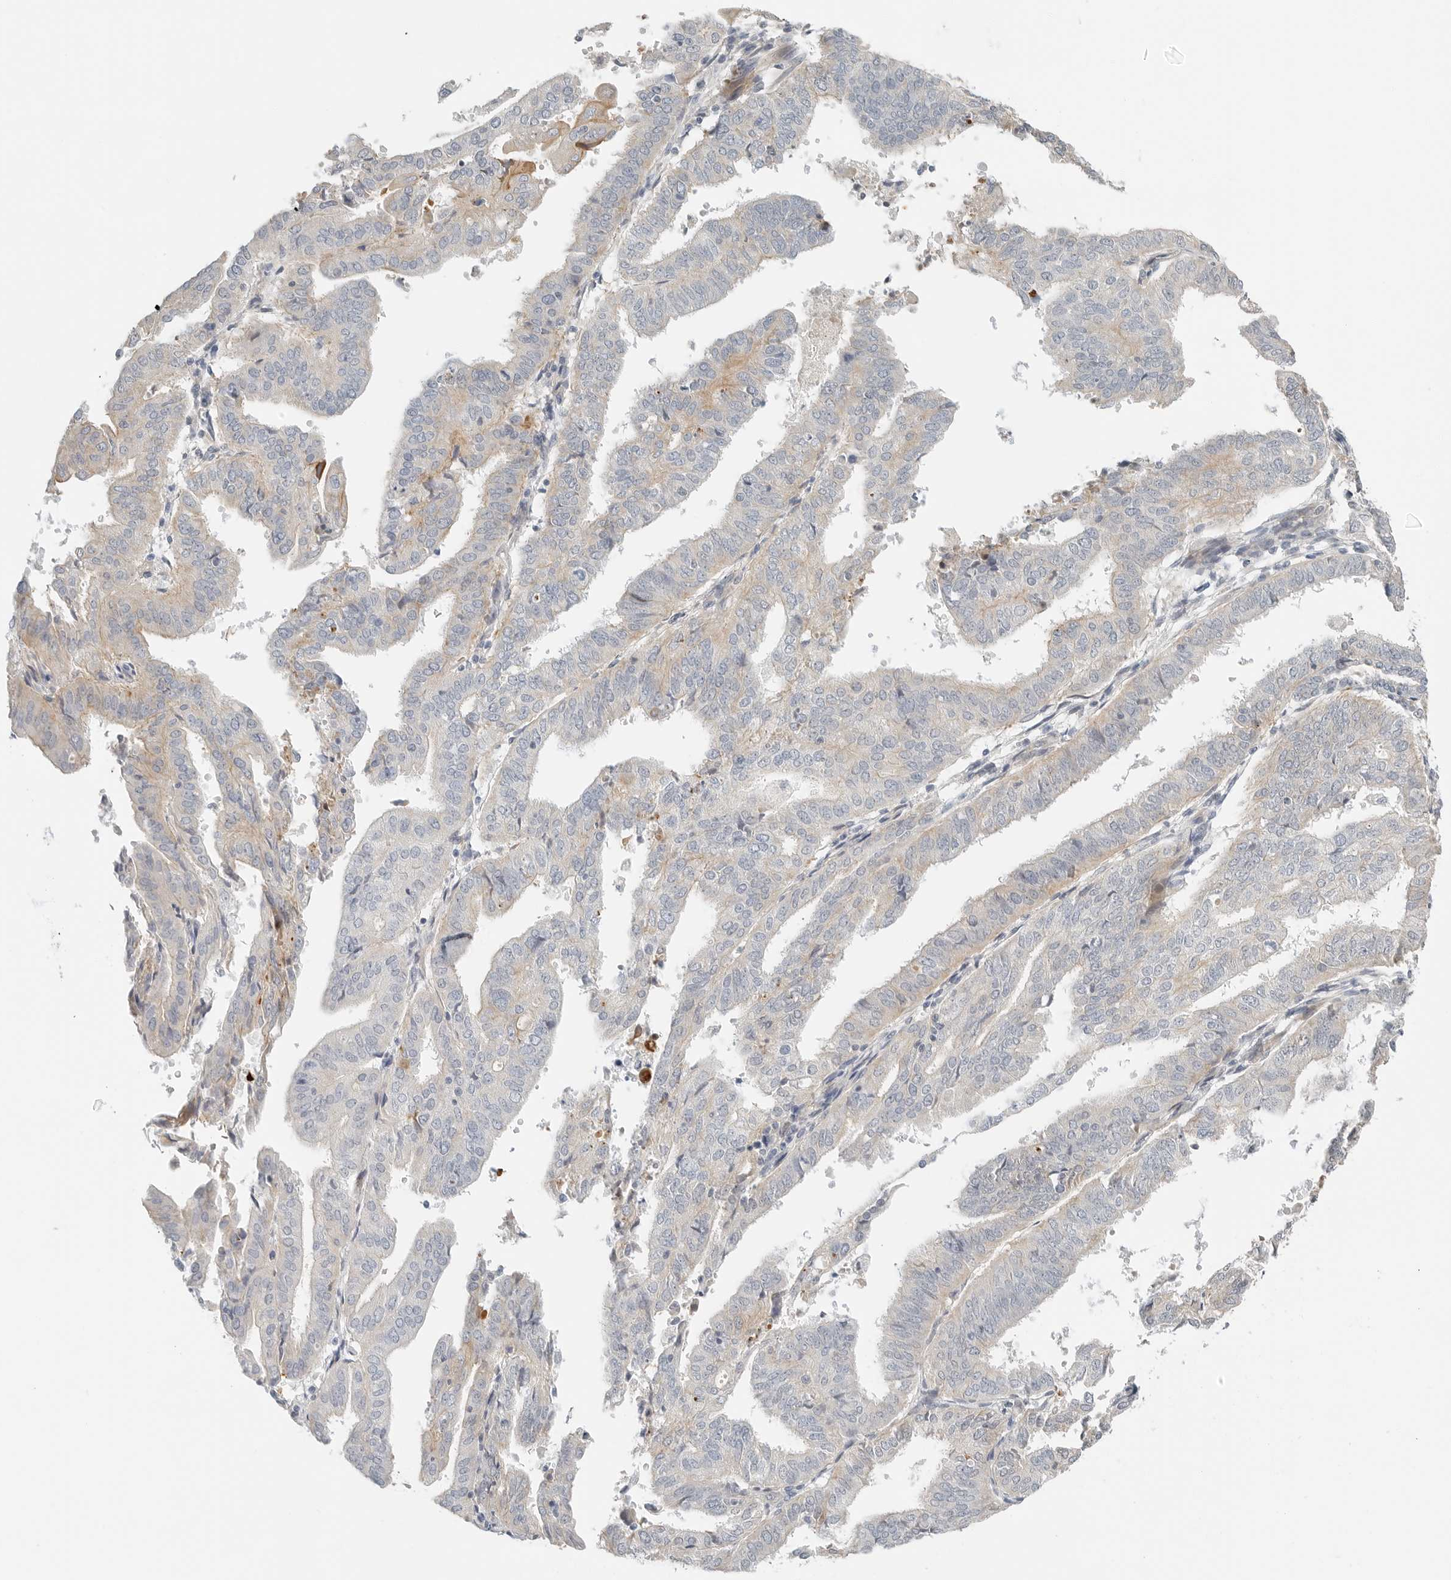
{"staining": {"intensity": "weak", "quantity": "<25%", "location": "cytoplasmic/membranous"}, "tissue": "endometrial cancer", "cell_type": "Tumor cells", "image_type": "cancer", "snomed": [{"axis": "morphology", "description": "Adenocarcinoma, NOS"}, {"axis": "topography", "description": "Uterus"}], "caption": "DAB (3,3'-diaminobenzidine) immunohistochemical staining of human endometrial cancer shows no significant positivity in tumor cells.", "gene": "IQCC", "patient": {"sex": "female", "age": 77}}